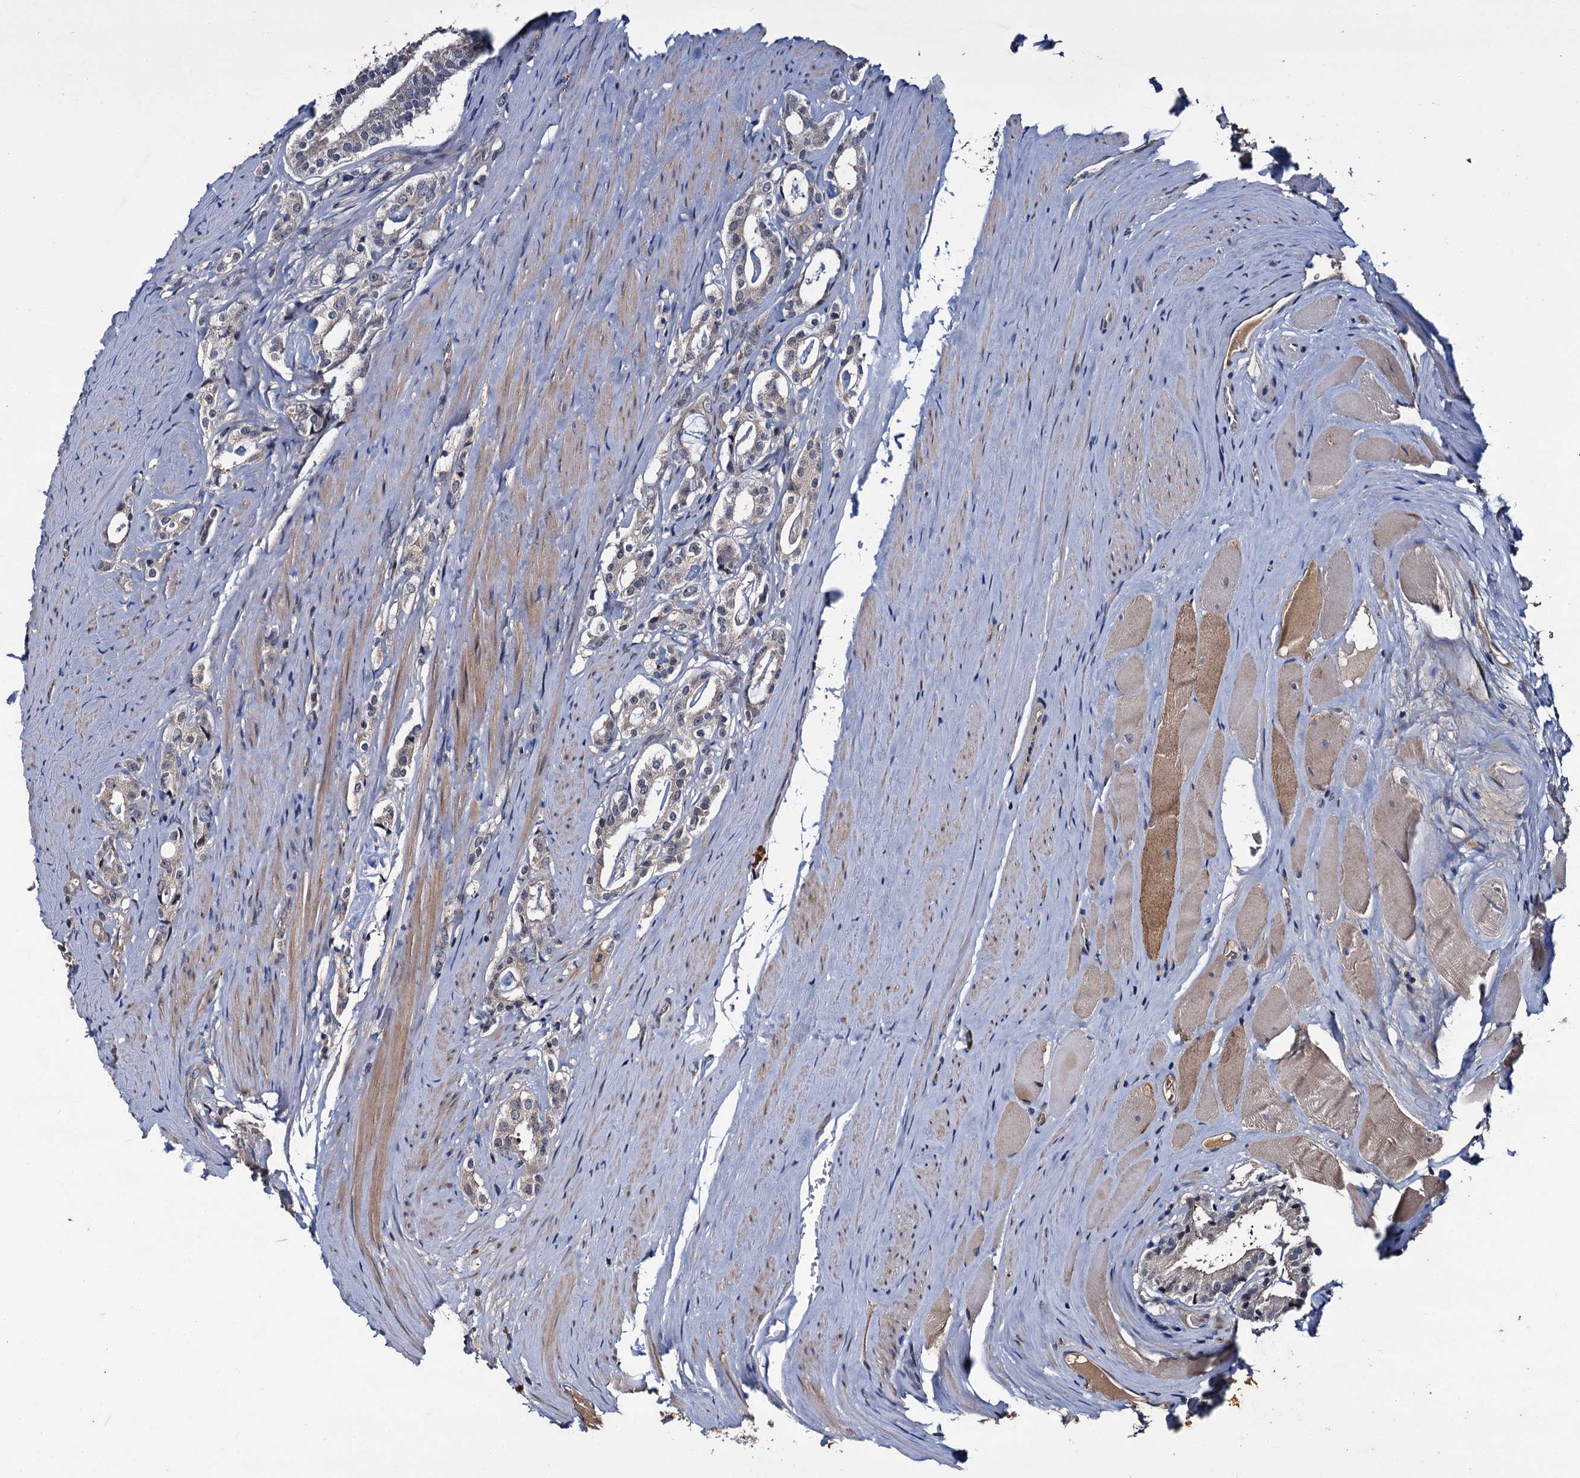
{"staining": {"intensity": "weak", "quantity": "25%-75%", "location": "cytoplasmic/membranous"}, "tissue": "prostate cancer", "cell_type": "Tumor cells", "image_type": "cancer", "snomed": [{"axis": "morphology", "description": "Adenocarcinoma, High grade"}, {"axis": "topography", "description": "Prostate"}], "caption": "Weak cytoplasmic/membranous staining is identified in approximately 25%-75% of tumor cells in prostate cancer. Using DAB (3,3'-diaminobenzidine) (brown) and hematoxylin (blue) stains, captured at high magnification using brightfield microscopy.", "gene": "SLC46A3", "patient": {"sex": "male", "age": 63}}